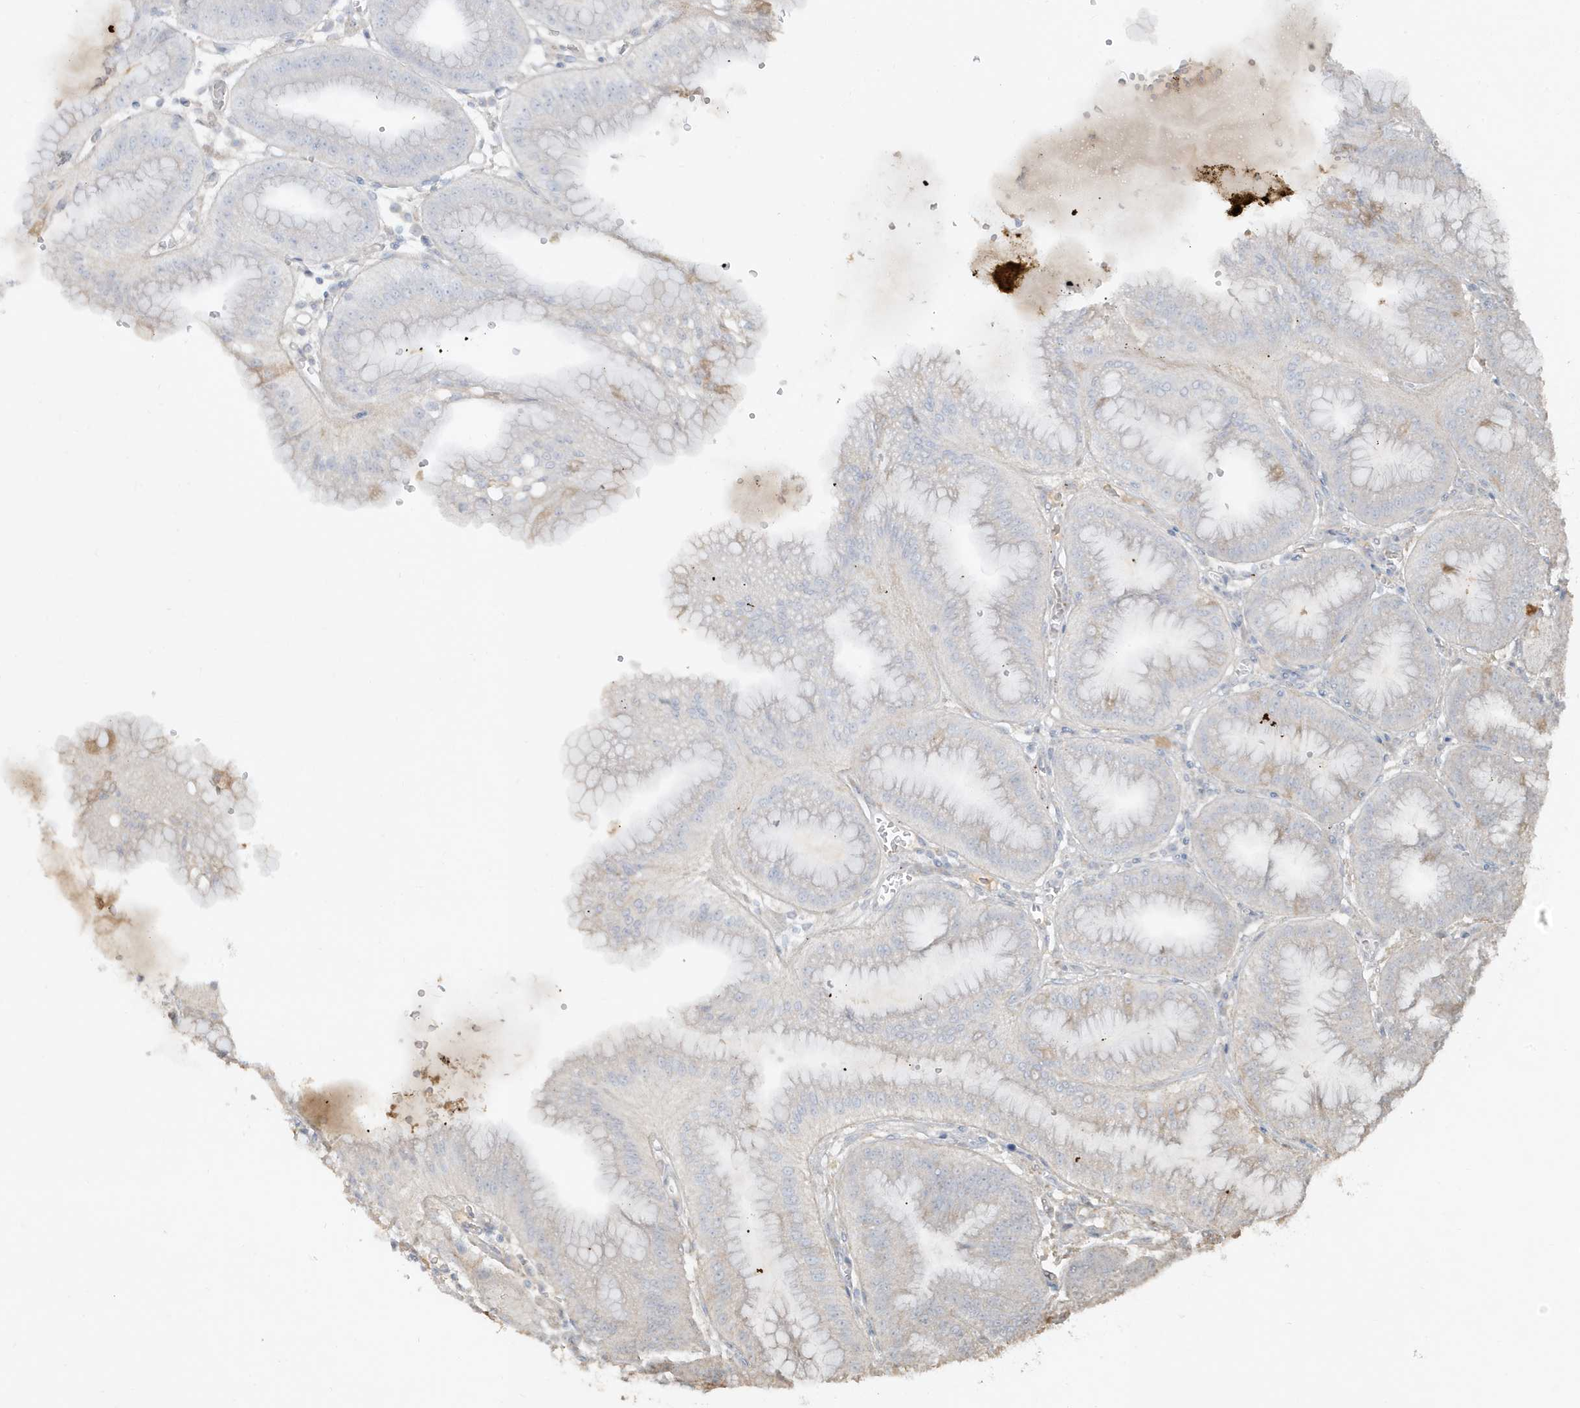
{"staining": {"intensity": "moderate", "quantity": "25%-75%", "location": "cytoplasmic/membranous"}, "tissue": "stomach", "cell_type": "Glandular cells", "image_type": "normal", "snomed": [{"axis": "morphology", "description": "Normal tissue, NOS"}, {"axis": "topography", "description": "Stomach, lower"}], "caption": "Protein staining of unremarkable stomach shows moderate cytoplasmic/membranous positivity in approximately 25%-75% of glandular cells. The protein is shown in brown color, while the nuclei are stained blue.", "gene": "PRRT3", "patient": {"sex": "male", "age": 71}}